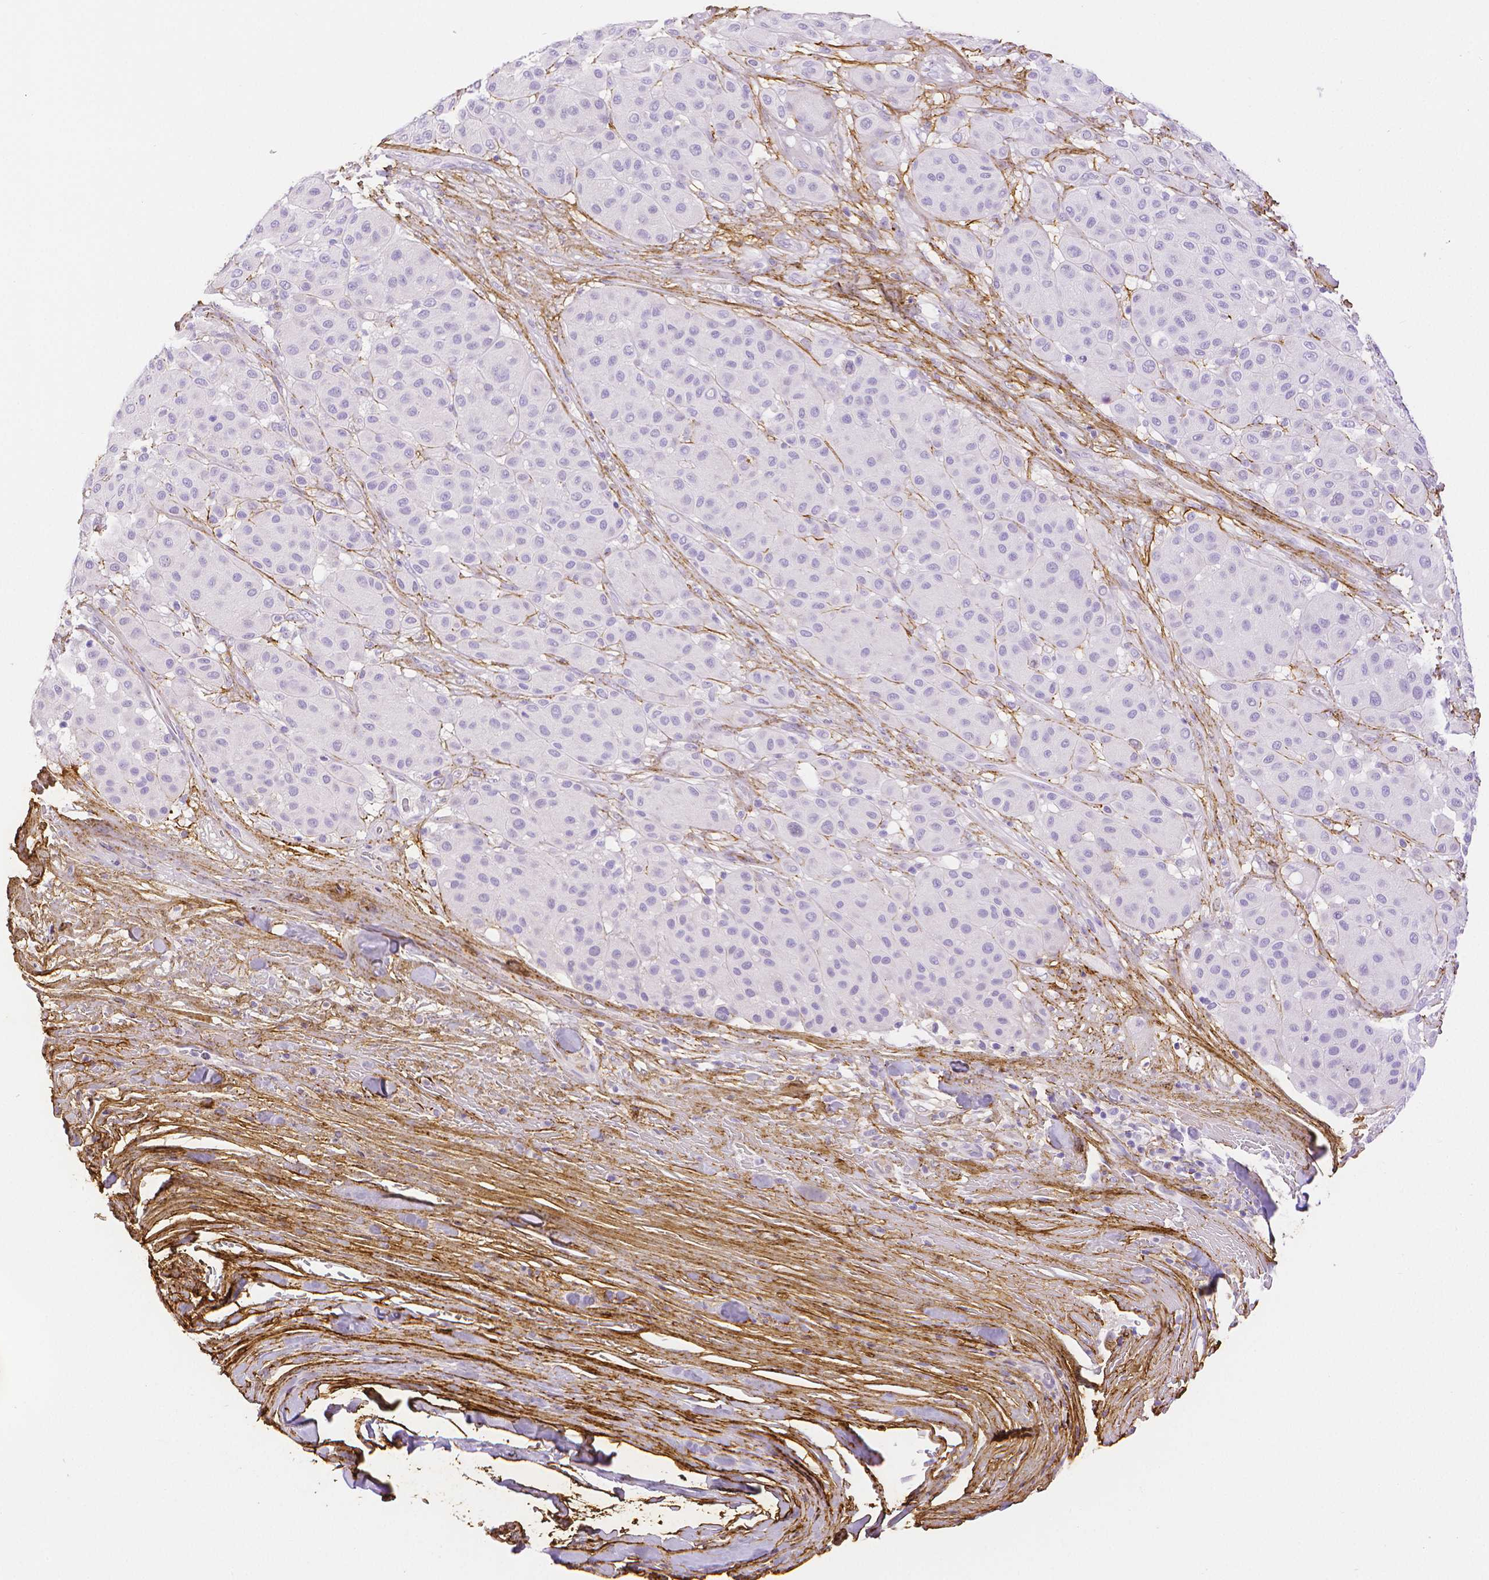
{"staining": {"intensity": "negative", "quantity": "none", "location": "none"}, "tissue": "melanoma", "cell_type": "Tumor cells", "image_type": "cancer", "snomed": [{"axis": "morphology", "description": "Malignant melanoma, Metastatic site"}, {"axis": "topography", "description": "Smooth muscle"}], "caption": "This is an IHC micrograph of malignant melanoma (metastatic site). There is no staining in tumor cells.", "gene": "FBN1", "patient": {"sex": "male", "age": 41}}